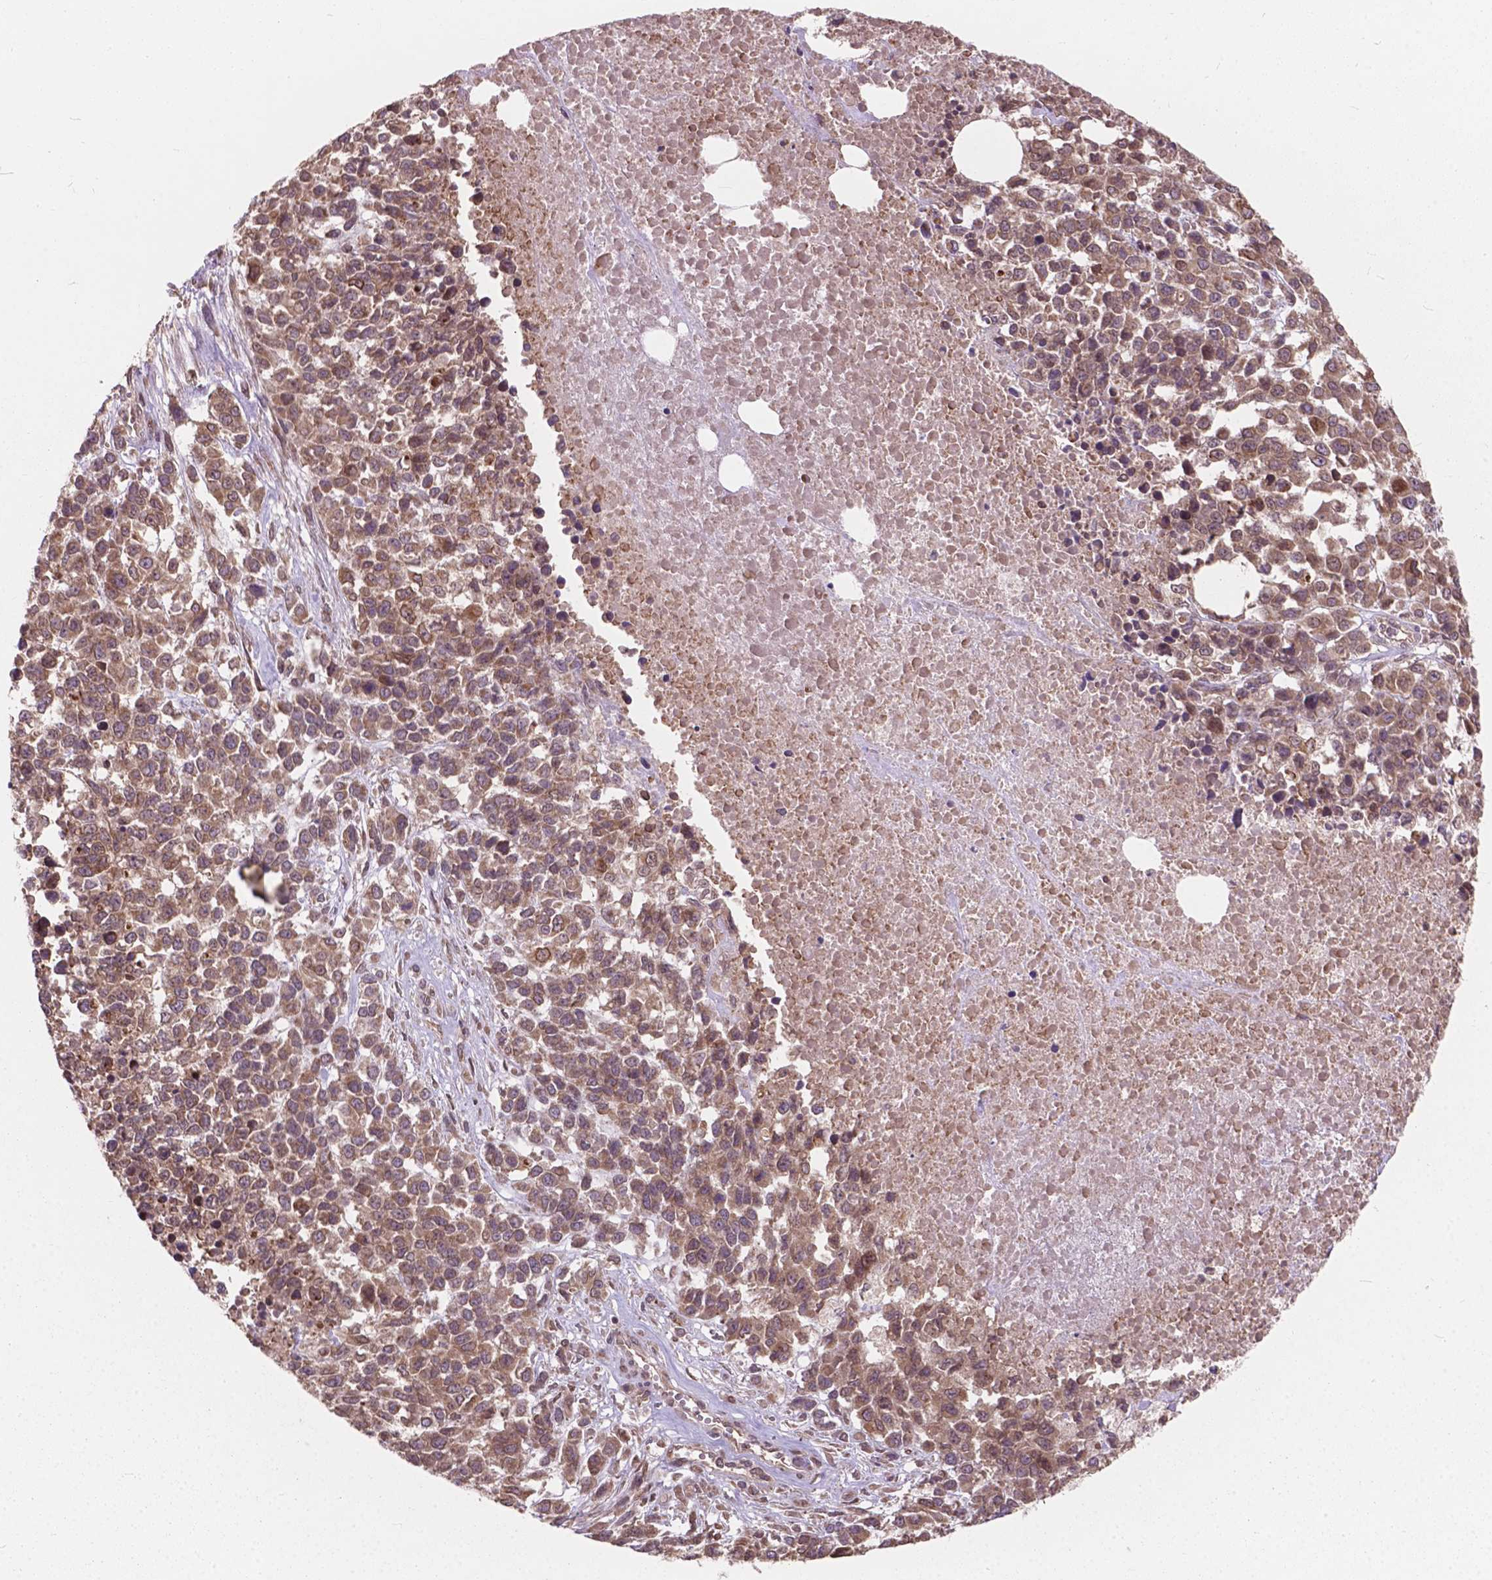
{"staining": {"intensity": "weak", "quantity": ">75%", "location": "cytoplasmic/membranous"}, "tissue": "melanoma", "cell_type": "Tumor cells", "image_type": "cancer", "snomed": [{"axis": "morphology", "description": "Malignant melanoma, Metastatic site"}, {"axis": "topography", "description": "Skin"}], "caption": "A brown stain labels weak cytoplasmic/membranous staining of a protein in malignant melanoma (metastatic site) tumor cells.", "gene": "MRPL33", "patient": {"sex": "male", "age": 84}}